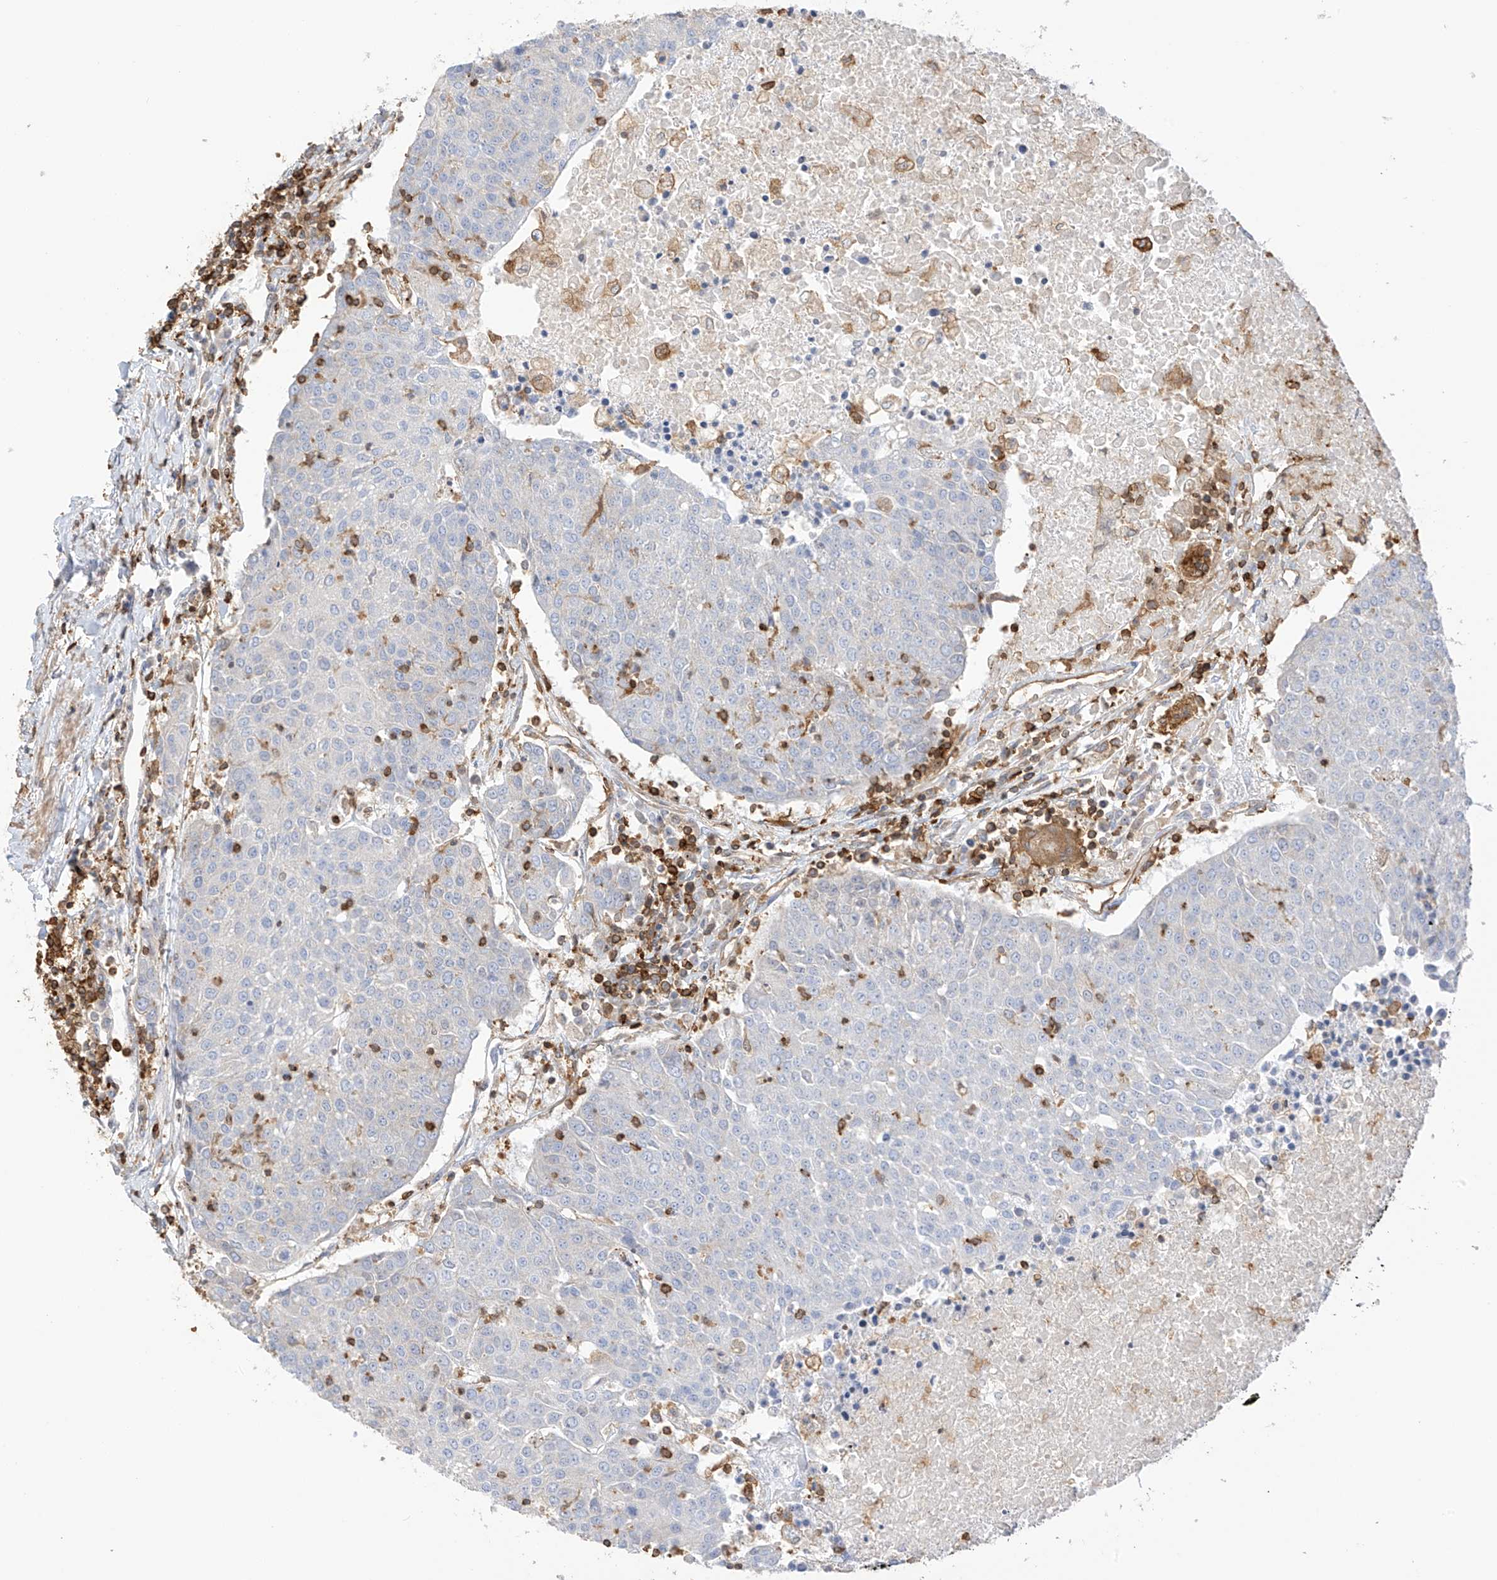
{"staining": {"intensity": "negative", "quantity": "none", "location": "none"}, "tissue": "urothelial cancer", "cell_type": "Tumor cells", "image_type": "cancer", "snomed": [{"axis": "morphology", "description": "Urothelial carcinoma, High grade"}, {"axis": "topography", "description": "Urinary bladder"}], "caption": "The IHC photomicrograph has no significant expression in tumor cells of urothelial cancer tissue.", "gene": "ARHGAP25", "patient": {"sex": "female", "age": 85}}